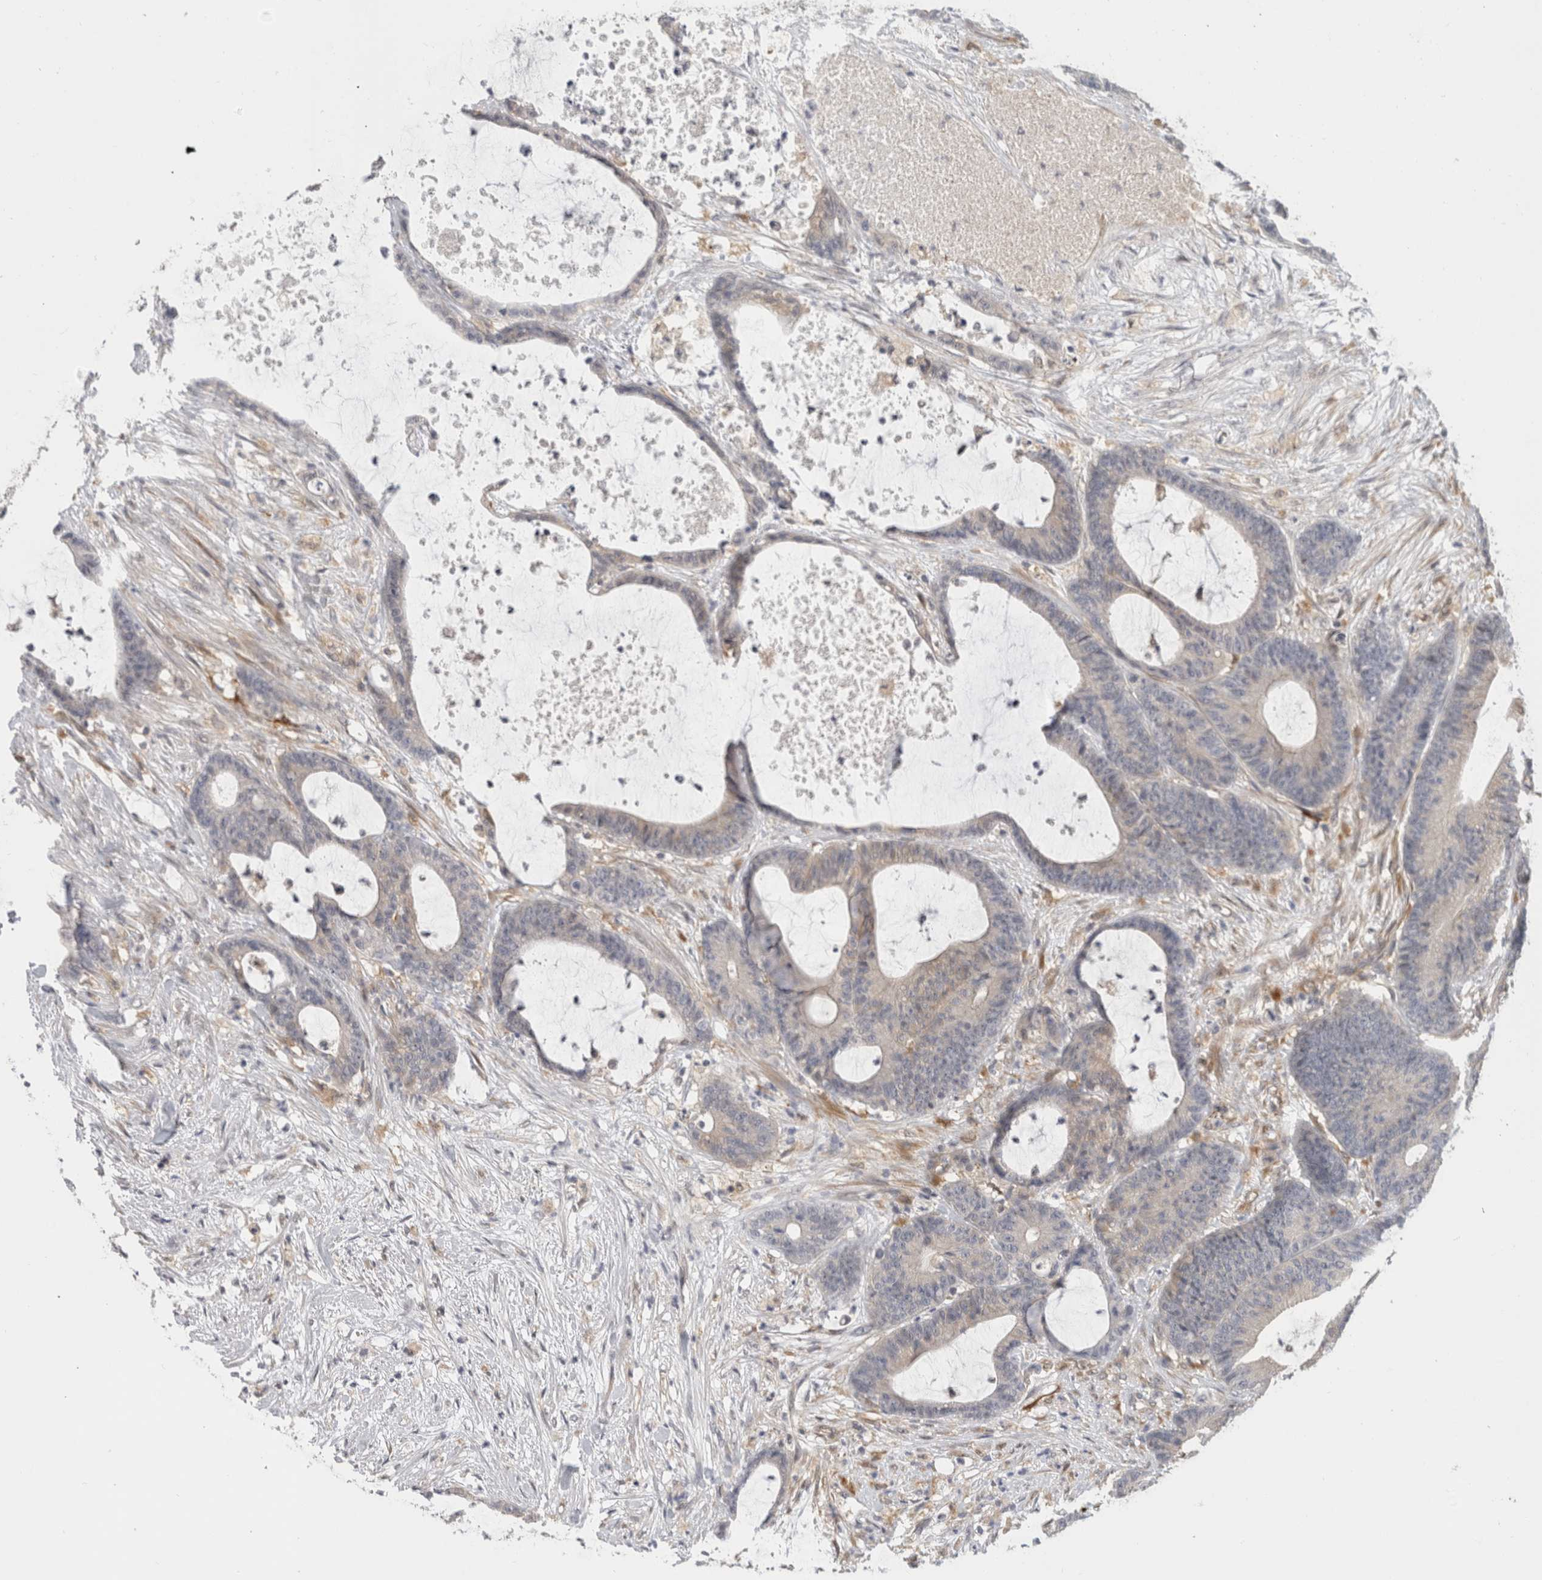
{"staining": {"intensity": "negative", "quantity": "none", "location": "none"}, "tissue": "colorectal cancer", "cell_type": "Tumor cells", "image_type": "cancer", "snomed": [{"axis": "morphology", "description": "Adenocarcinoma, NOS"}, {"axis": "topography", "description": "Colon"}], "caption": "Immunohistochemistry (IHC) histopathology image of human adenocarcinoma (colorectal) stained for a protein (brown), which shows no positivity in tumor cells.", "gene": "APOL2", "patient": {"sex": "female", "age": 84}}